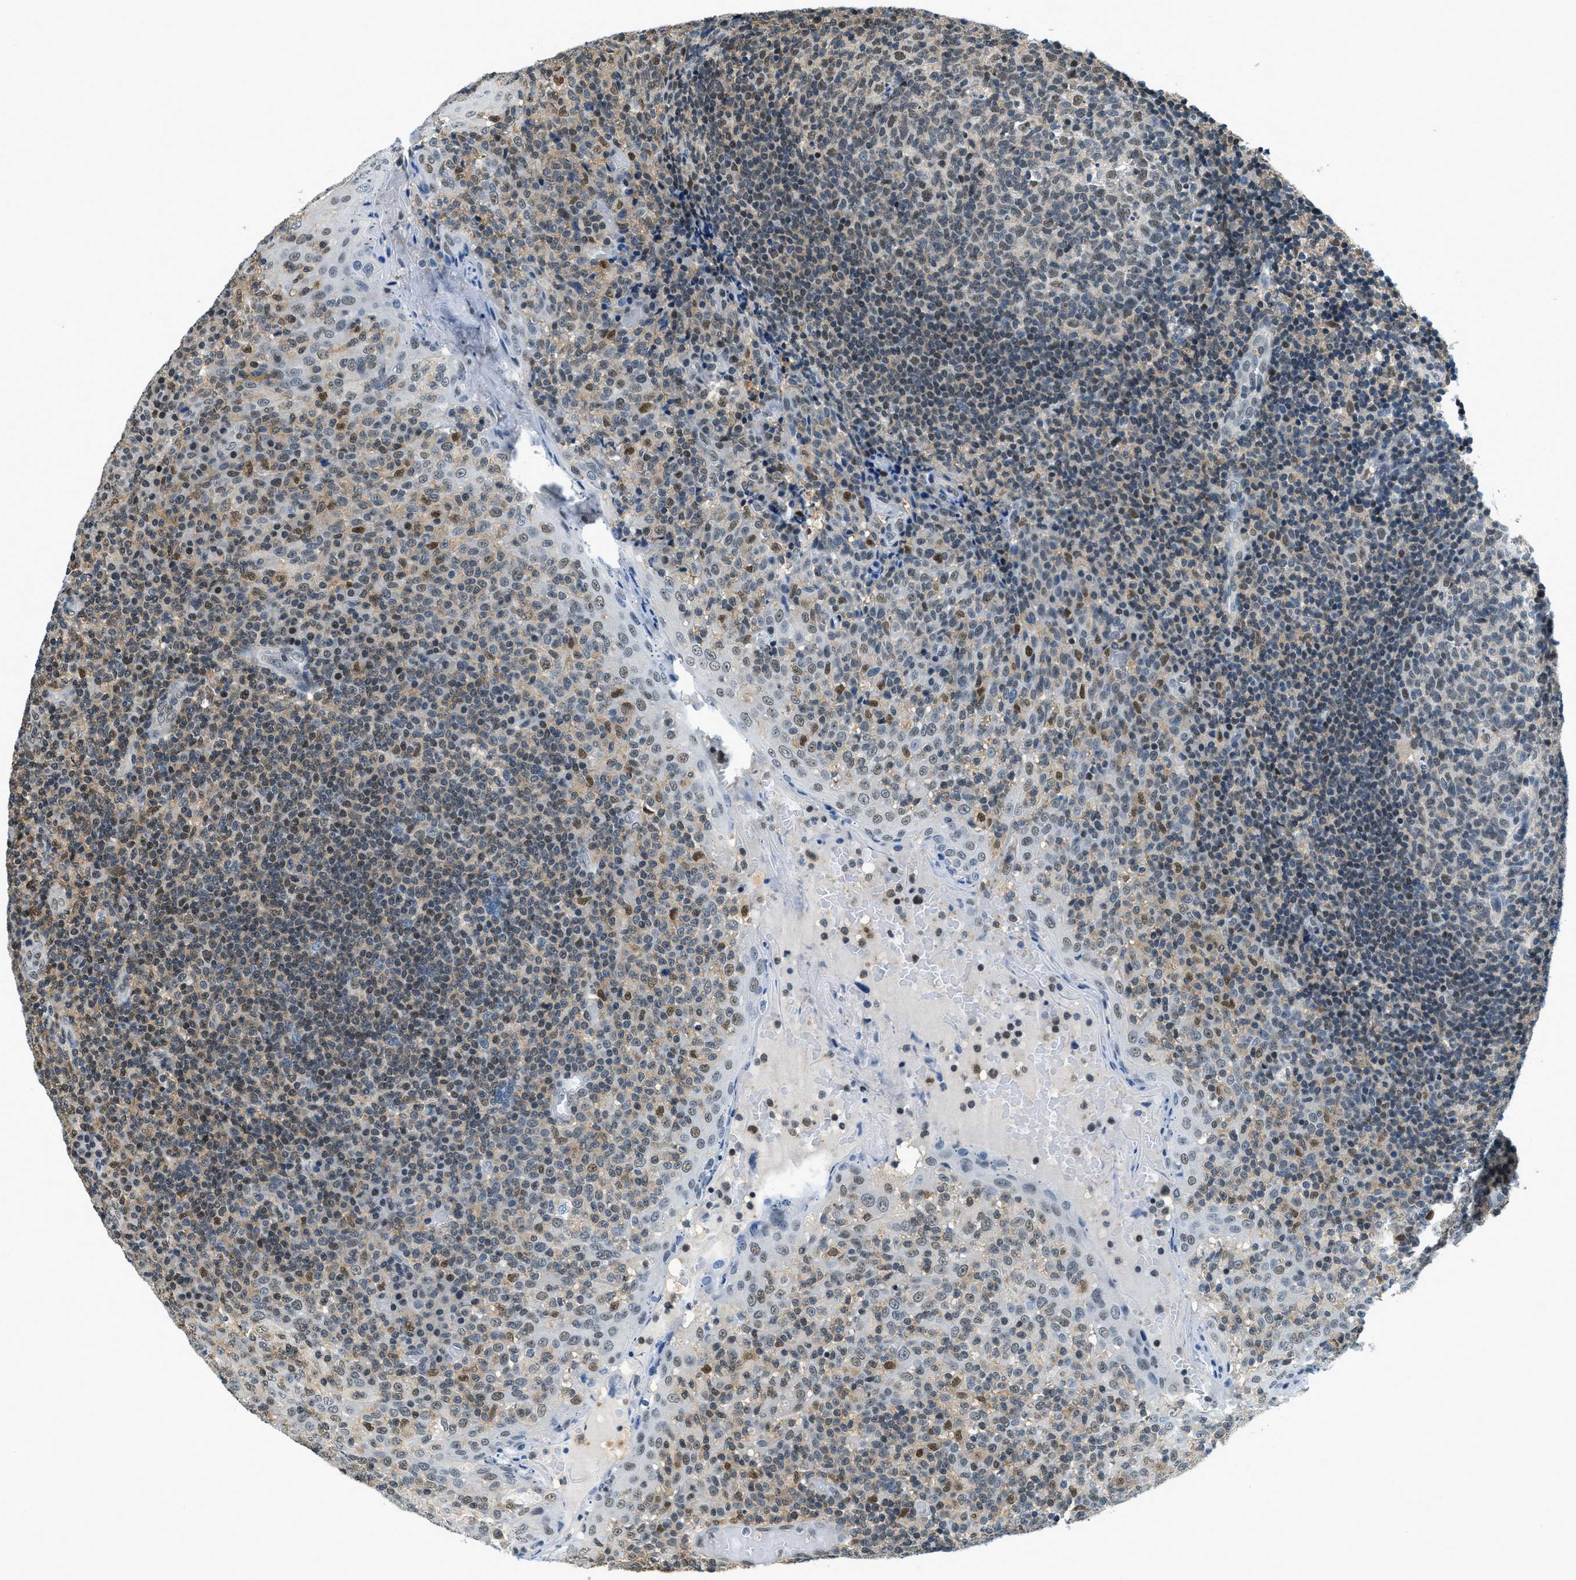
{"staining": {"intensity": "moderate", "quantity": "<25%", "location": "nuclear"}, "tissue": "tonsil", "cell_type": "Germinal center cells", "image_type": "normal", "snomed": [{"axis": "morphology", "description": "Normal tissue, NOS"}, {"axis": "topography", "description": "Tonsil"}], "caption": "An image showing moderate nuclear positivity in about <25% of germinal center cells in unremarkable tonsil, as visualized by brown immunohistochemical staining.", "gene": "OGFR", "patient": {"sex": "female", "age": 19}}